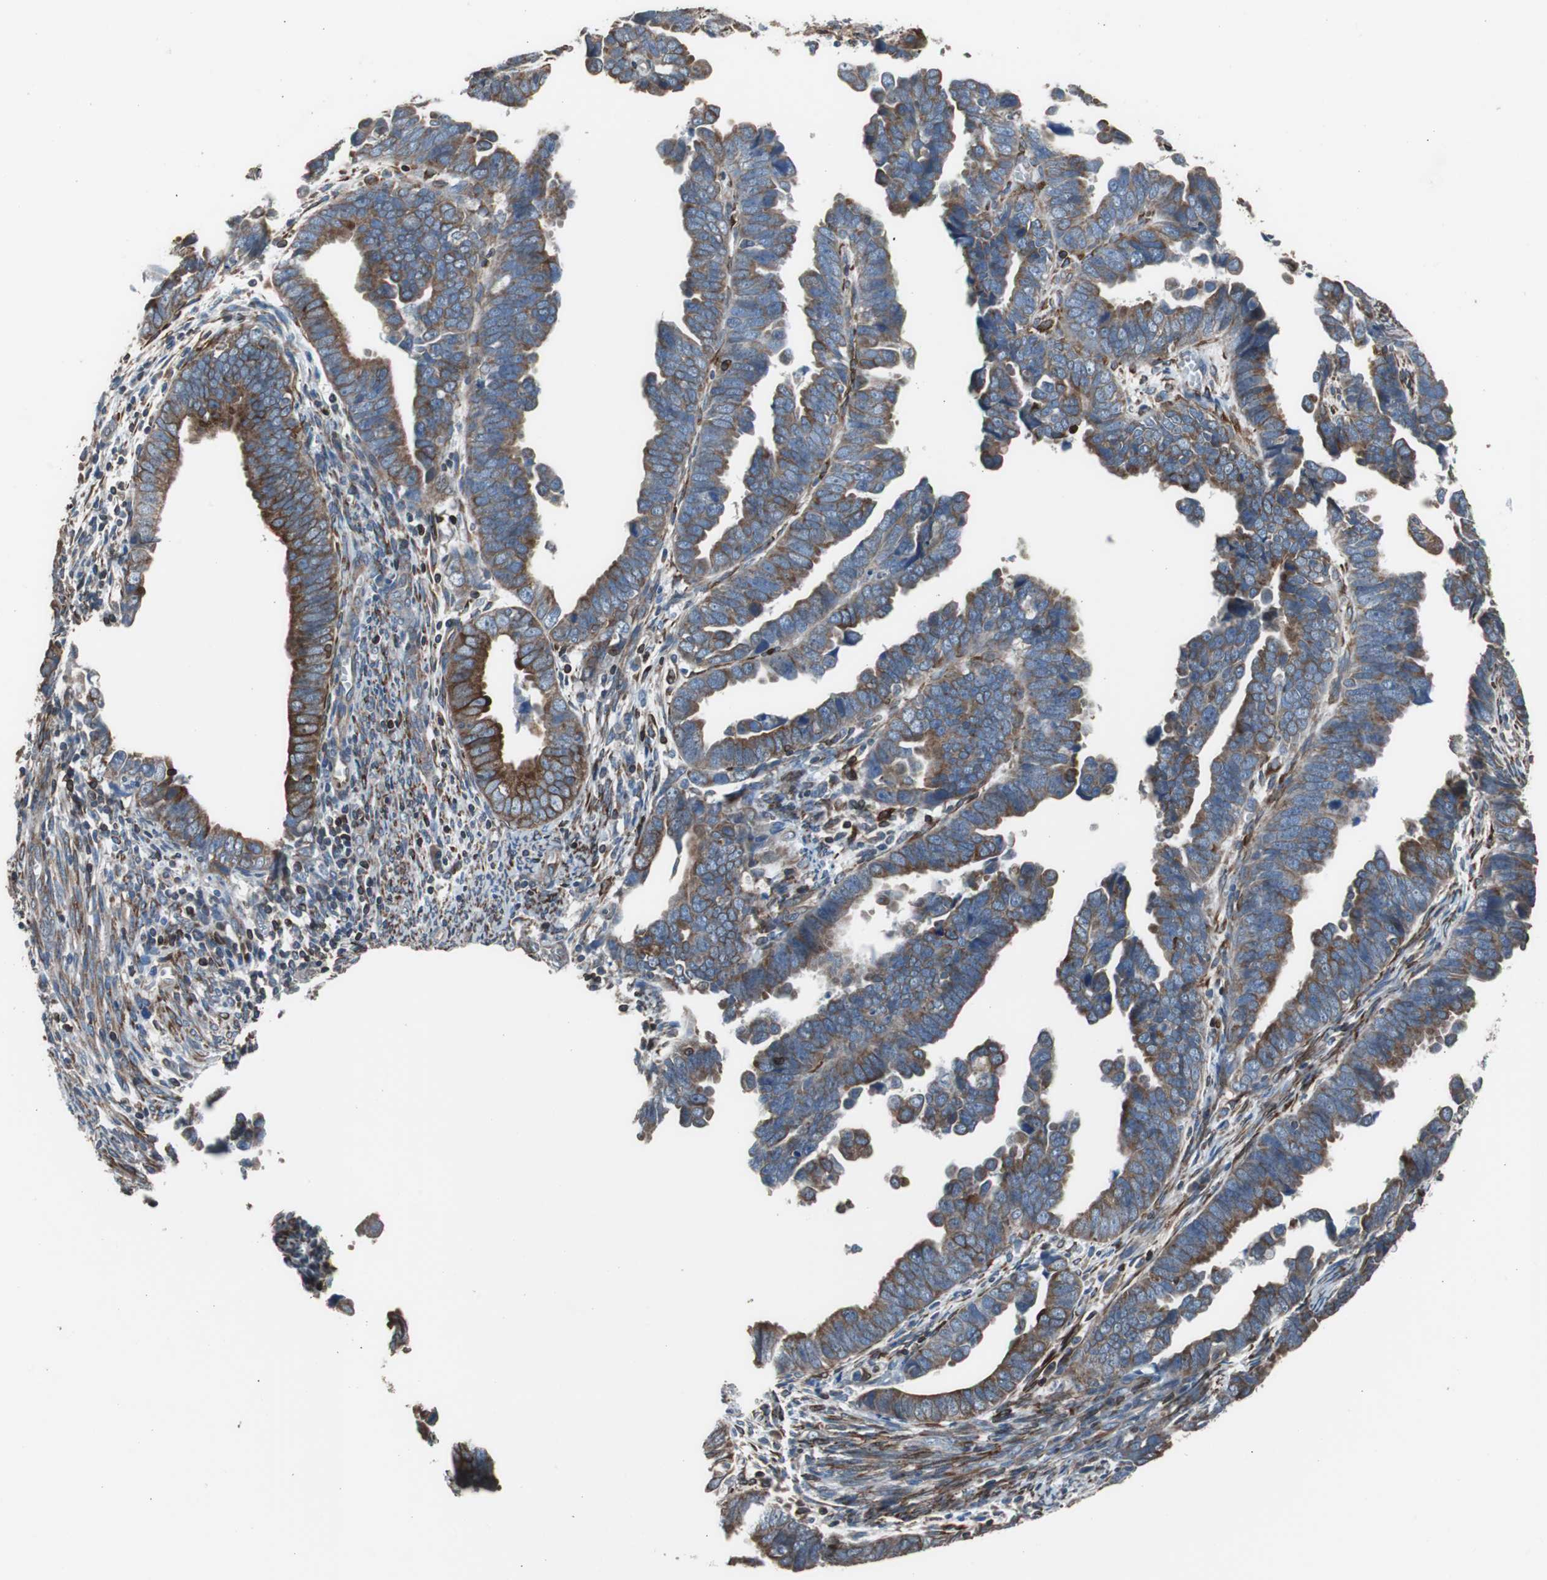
{"staining": {"intensity": "strong", "quantity": ">75%", "location": "cytoplasmic/membranous"}, "tissue": "endometrial cancer", "cell_type": "Tumor cells", "image_type": "cancer", "snomed": [{"axis": "morphology", "description": "Adenocarcinoma, NOS"}, {"axis": "topography", "description": "Endometrium"}], "caption": "An image of endometrial cancer (adenocarcinoma) stained for a protein reveals strong cytoplasmic/membranous brown staining in tumor cells.", "gene": "PBXIP1", "patient": {"sex": "female", "age": 75}}